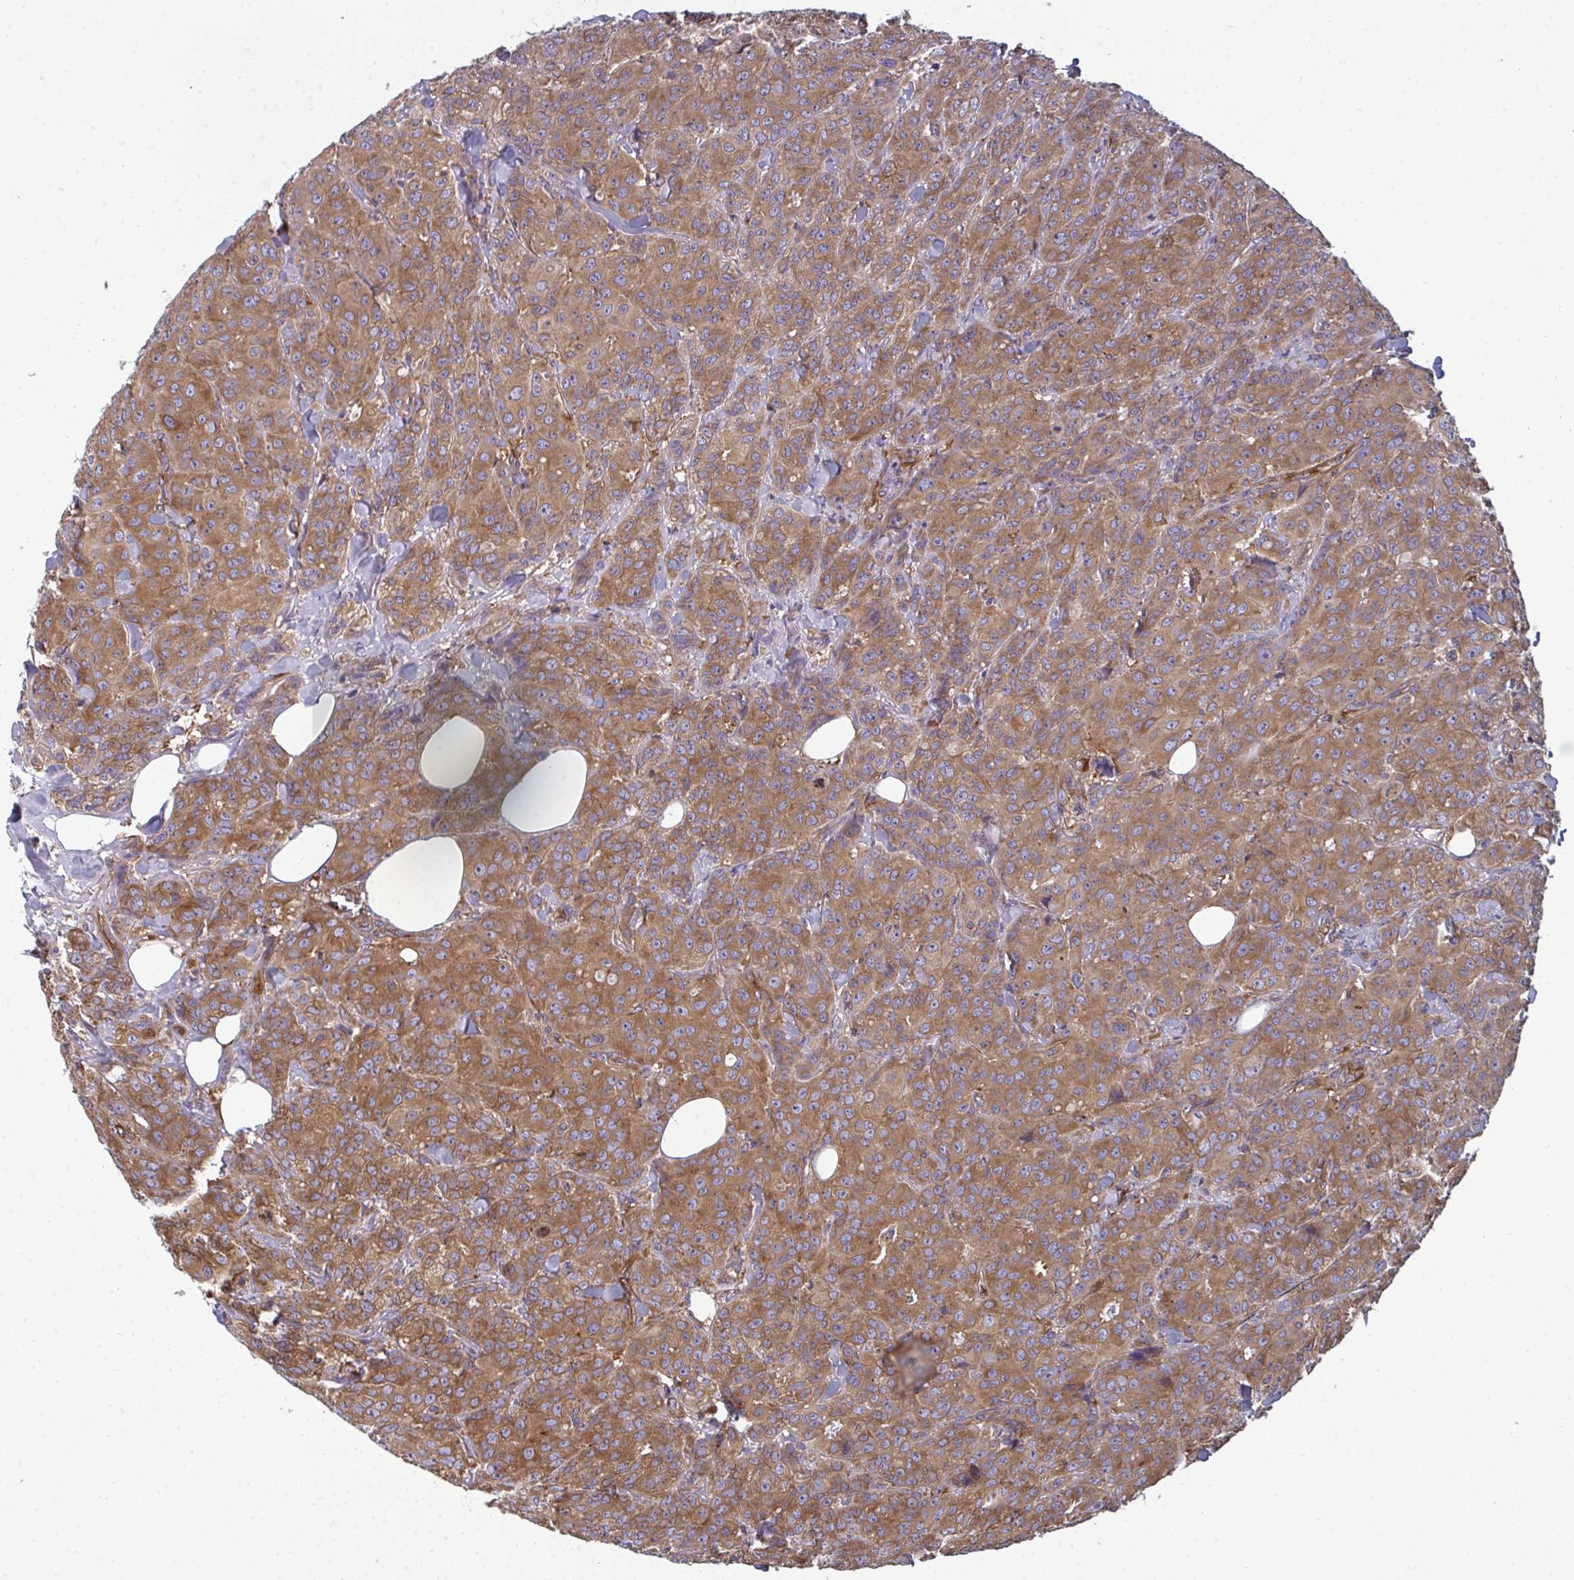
{"staining": {"intensity": "moderate", "quantity": ">75%", "location": "cytoplasmic/membranous"}, "tissue": "breast cancer", "cell_type": "Tumor cells", "image_type": "cancer", "snomed": [{"axis": "morphology", "description": "Normal tissue, NOS"}, {"axis": "morphology", "description": "Duct carcinoma"}, {"axis": "topography", "description": "Breast"}], "caption": "A high-resolution histopathology image shows IHC staining of breast cancer (intraductal carcinoma), which exhibits moderate cytoplasmic/membranous staining in about >75% of tumor cells.", "gene": "DYNC1I2", "patient": {"sex": "female", "age": 43}}